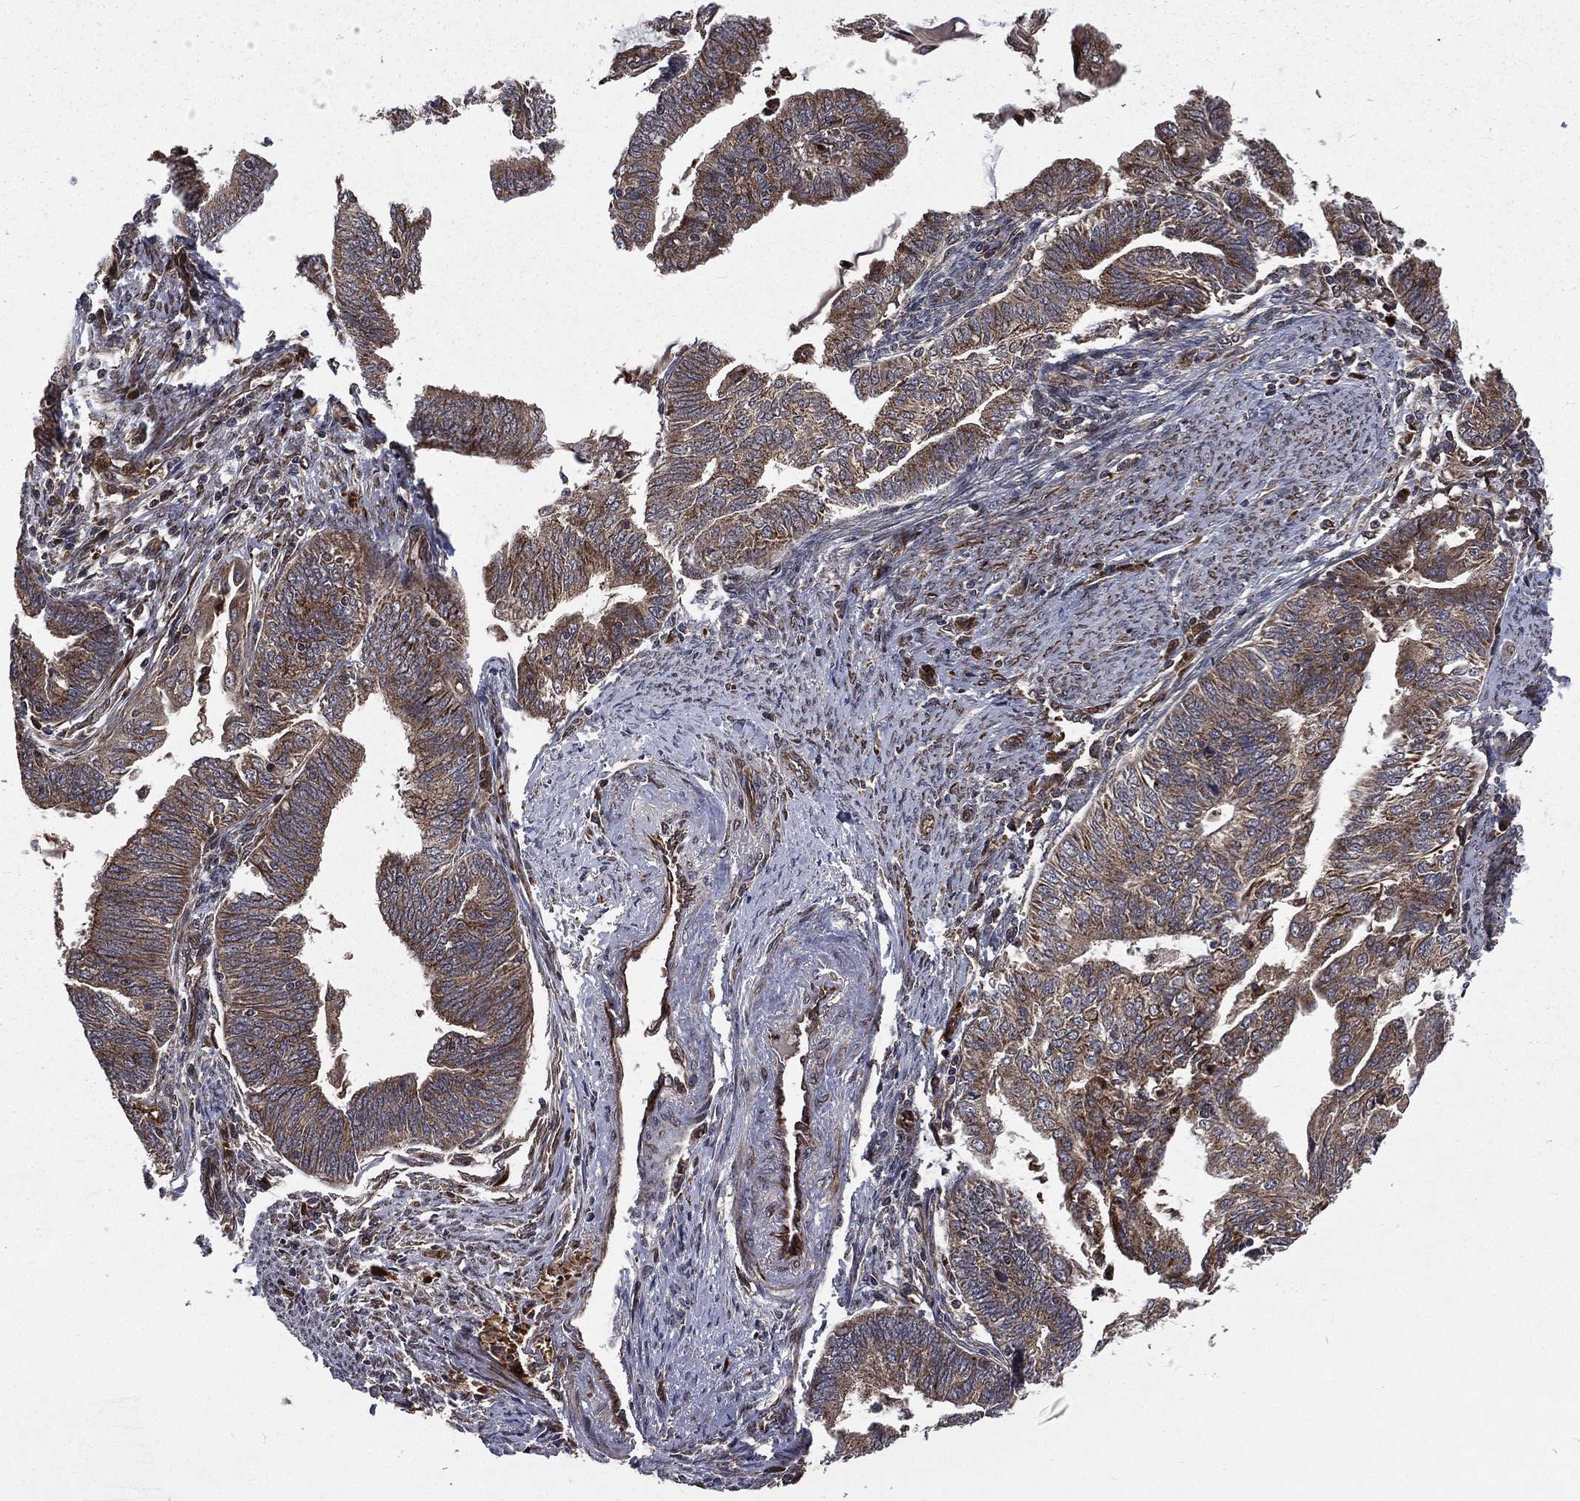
{"staining": {"intensity": "moderate", "quantity": ">75%", "location": "cytoplasmic/membranous"}, "tissue": "endometrial cancer", "cell_type": "Tumor cells", "image_type": "cancer", "snomed": [{"axis": "morphology", "description": "Adenocarcinoma, NOS"}, {"axis": "topography", "description": "Endometrium"}], "caption": "Immunohistochemistry photomicrograph of neoplastic tissue: human adenocarcinoma (endometrial) stained using IHC exhibits medium levels of moderate protein expression localized specifically in the cytoplasmic/membranous of tumor cells, appearing as a cytoplasmic/membranous brown color.", "gene": "LENG8", "patient": {"sex": "female", "age": 82}}